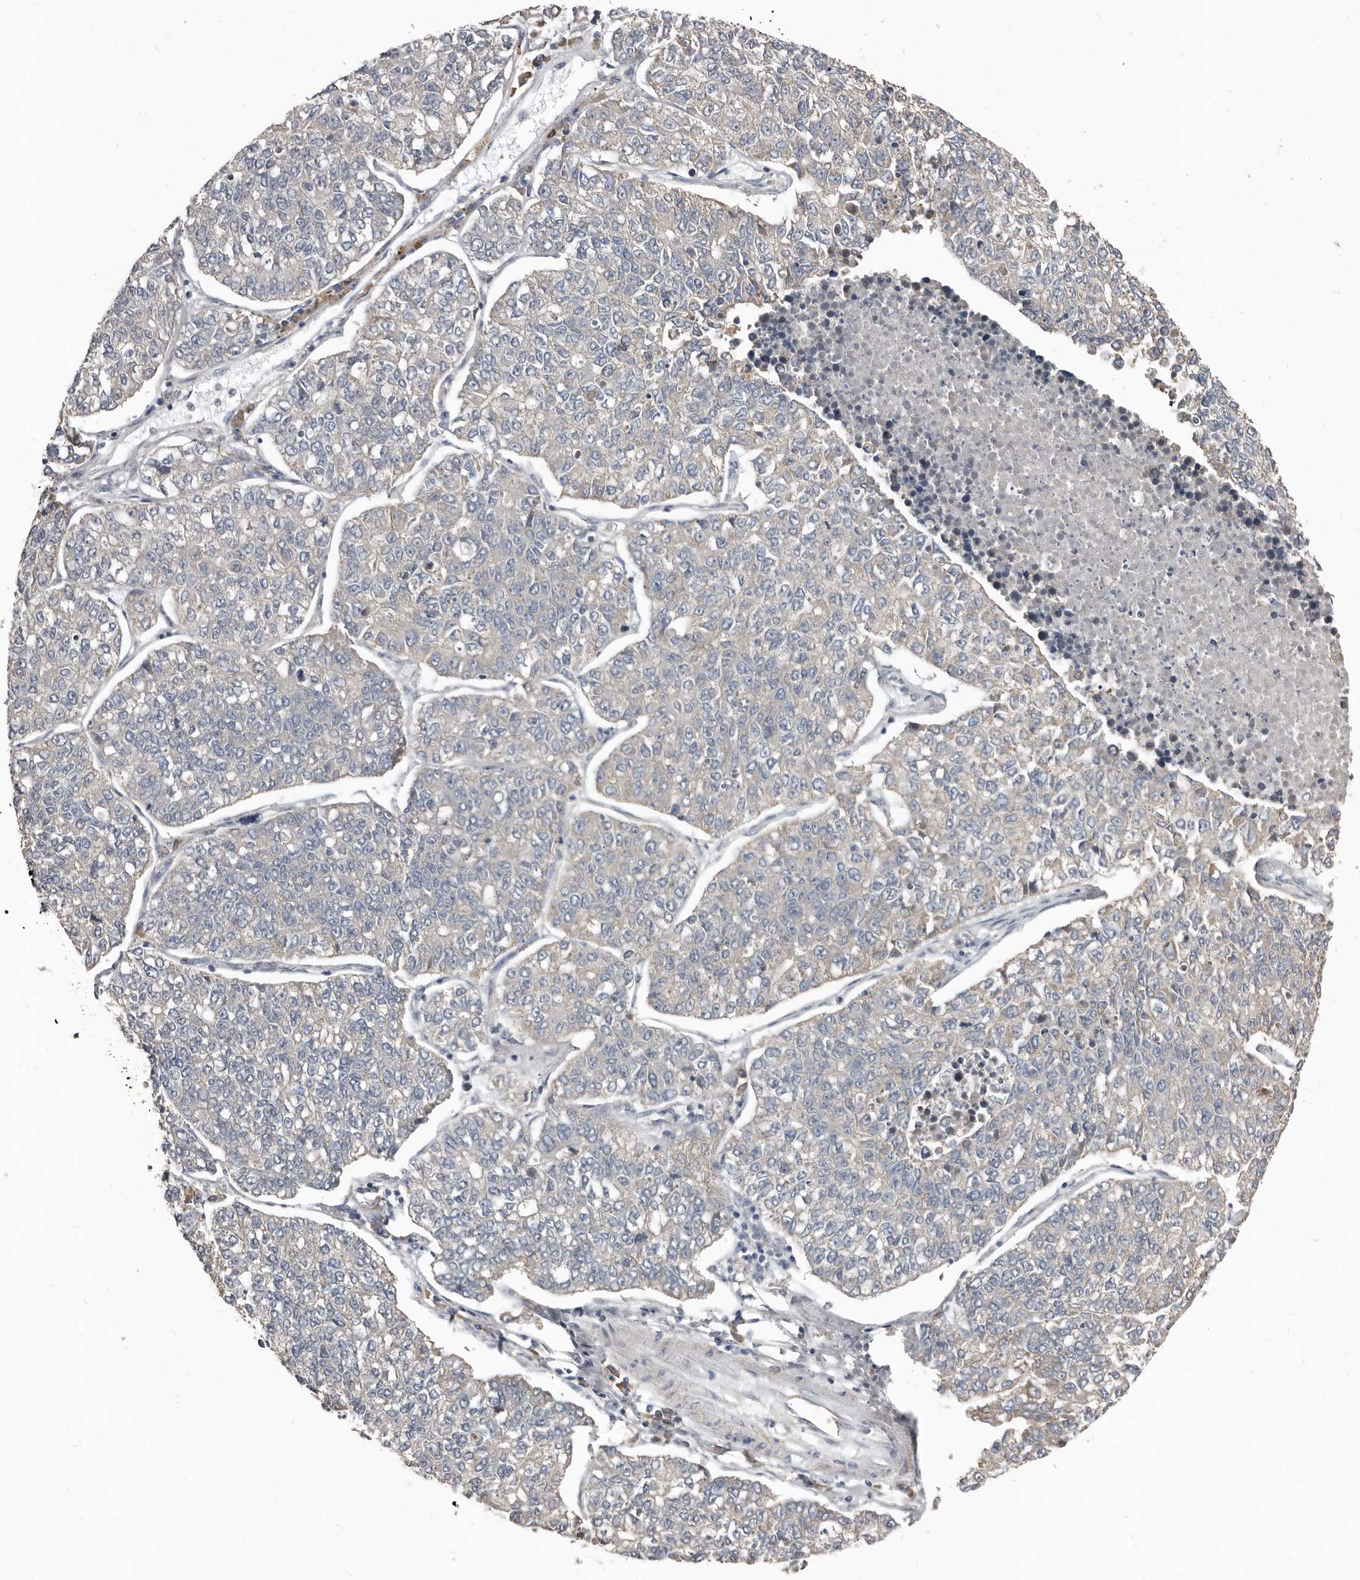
{"staining": {"intensity": "weak", "quantity": "<25%", "location": "cytoplasmic/membranous"}, "tissue": "lung cancer", "cell_type": "Tumor cells", "image_type": "cancer", "snomed": [{"axis": "morphology", "description": "Adenocarcinoma, NOS"}, {"axis": "topography", "description": "Lung"}], "caption": "Histopathology image shows no protein staining in tumor cells of lung cancer tissue. (Immunohistochemistry (ihc), brightfield microscopy, high magnification).", "gene": "AKNAD1", "patient": {"sex": "male", "age": 49}}